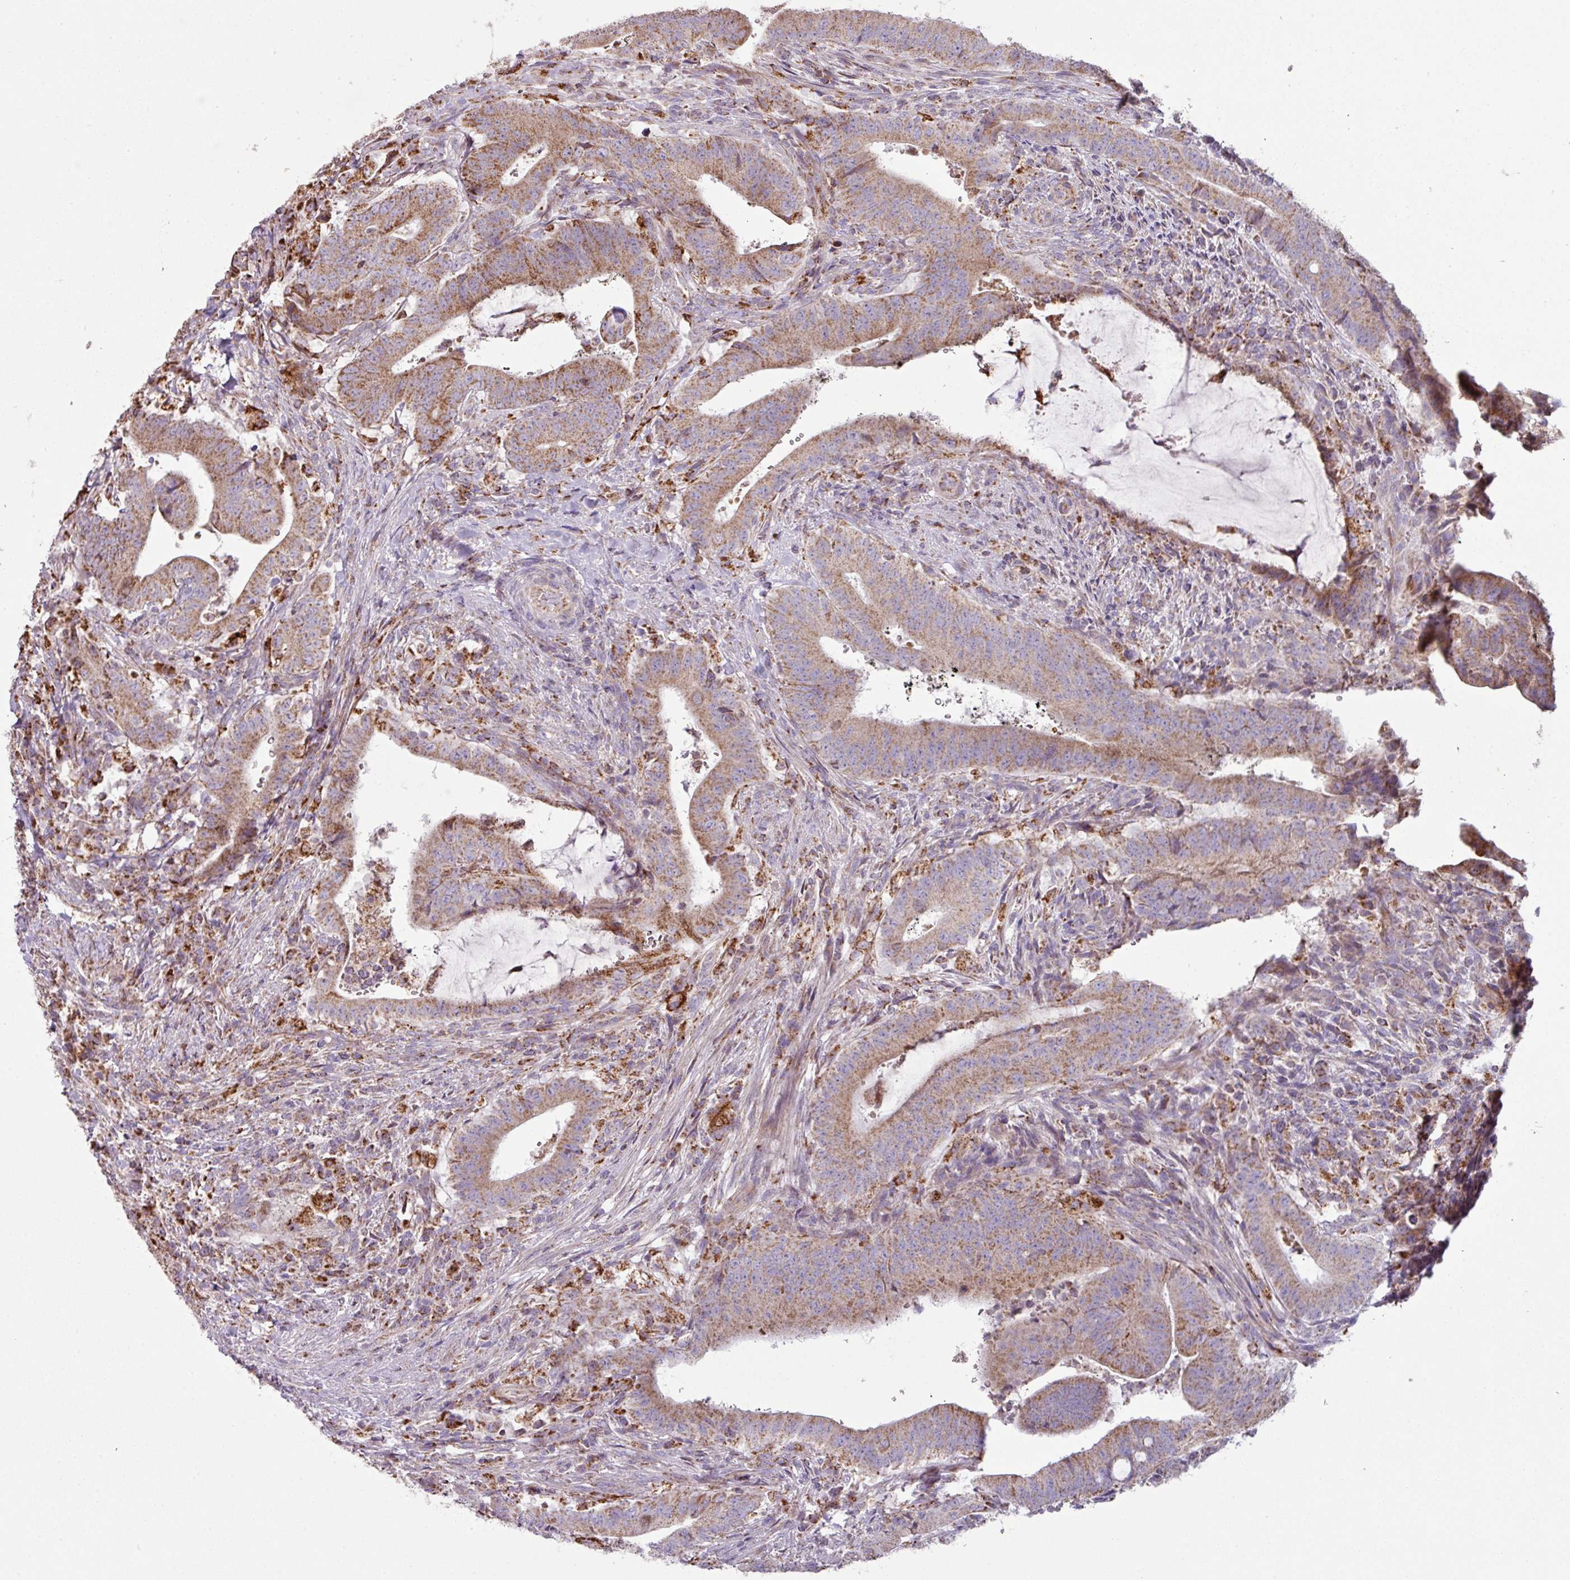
{"staining": {"intensity": "moderate", "quantity": ">75%", "location": "cytoplasmic/membranous"}, "tissue": "colorectal cancer", "cell_type": "Tumor cells", "image_type": "cancer", "snomed": [{"axis": "morphology", "description": "Adenocarcinoma, NOS"}, {"axis": "topography", "description": "Colon"}], "caption": "Tumor cells display moderate cytoplasmic/membranous staining in about >75% of cells in colorectal adenocarcinoma.", "gene": "SQOR", "patient": {"sex": "female", "age": 43}}